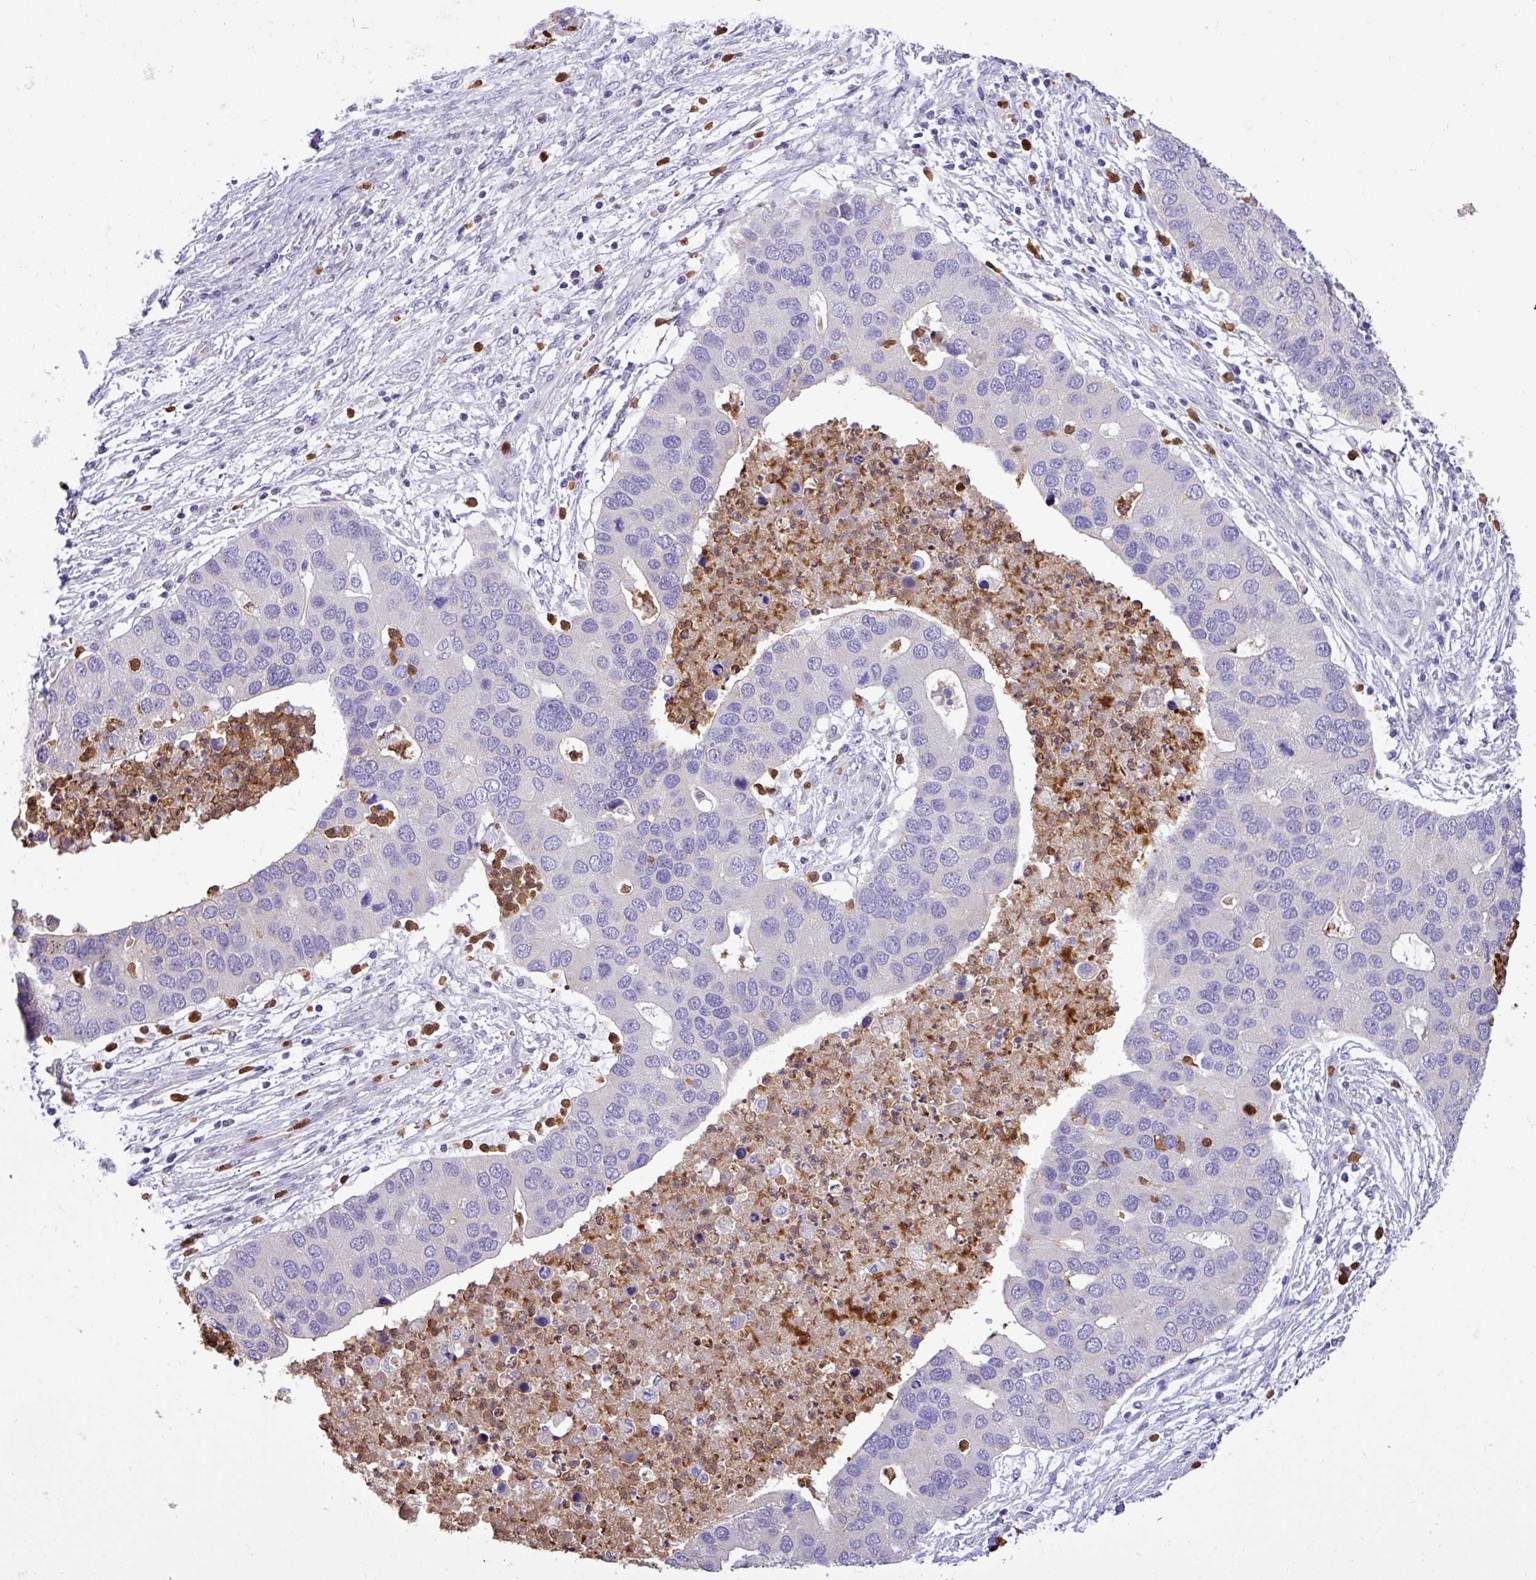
{"staining": {"intensity": "negative", "quantity": "none", "location": "none"}, "tissue": "lung cancer", "cell_type": "Tumor cells", "image_type": "cancer", "snomed": [{"axis": "morphology", "description": "Aneuploidy"}, {"axis": "morphology", "description": "Adenocarcinoma, NOS"}, {"axis": "topography", "description": "Lymph node"}, {"axis": "topography", "description": "Lung"}], "caption": "This is a image of immunohistochemistry staining of lung cancer (adenocarcinoma), which shows no positivity in tumor cells.", "gene": "MGAT4B", "patient": {"sex": "female", "age": 74}}